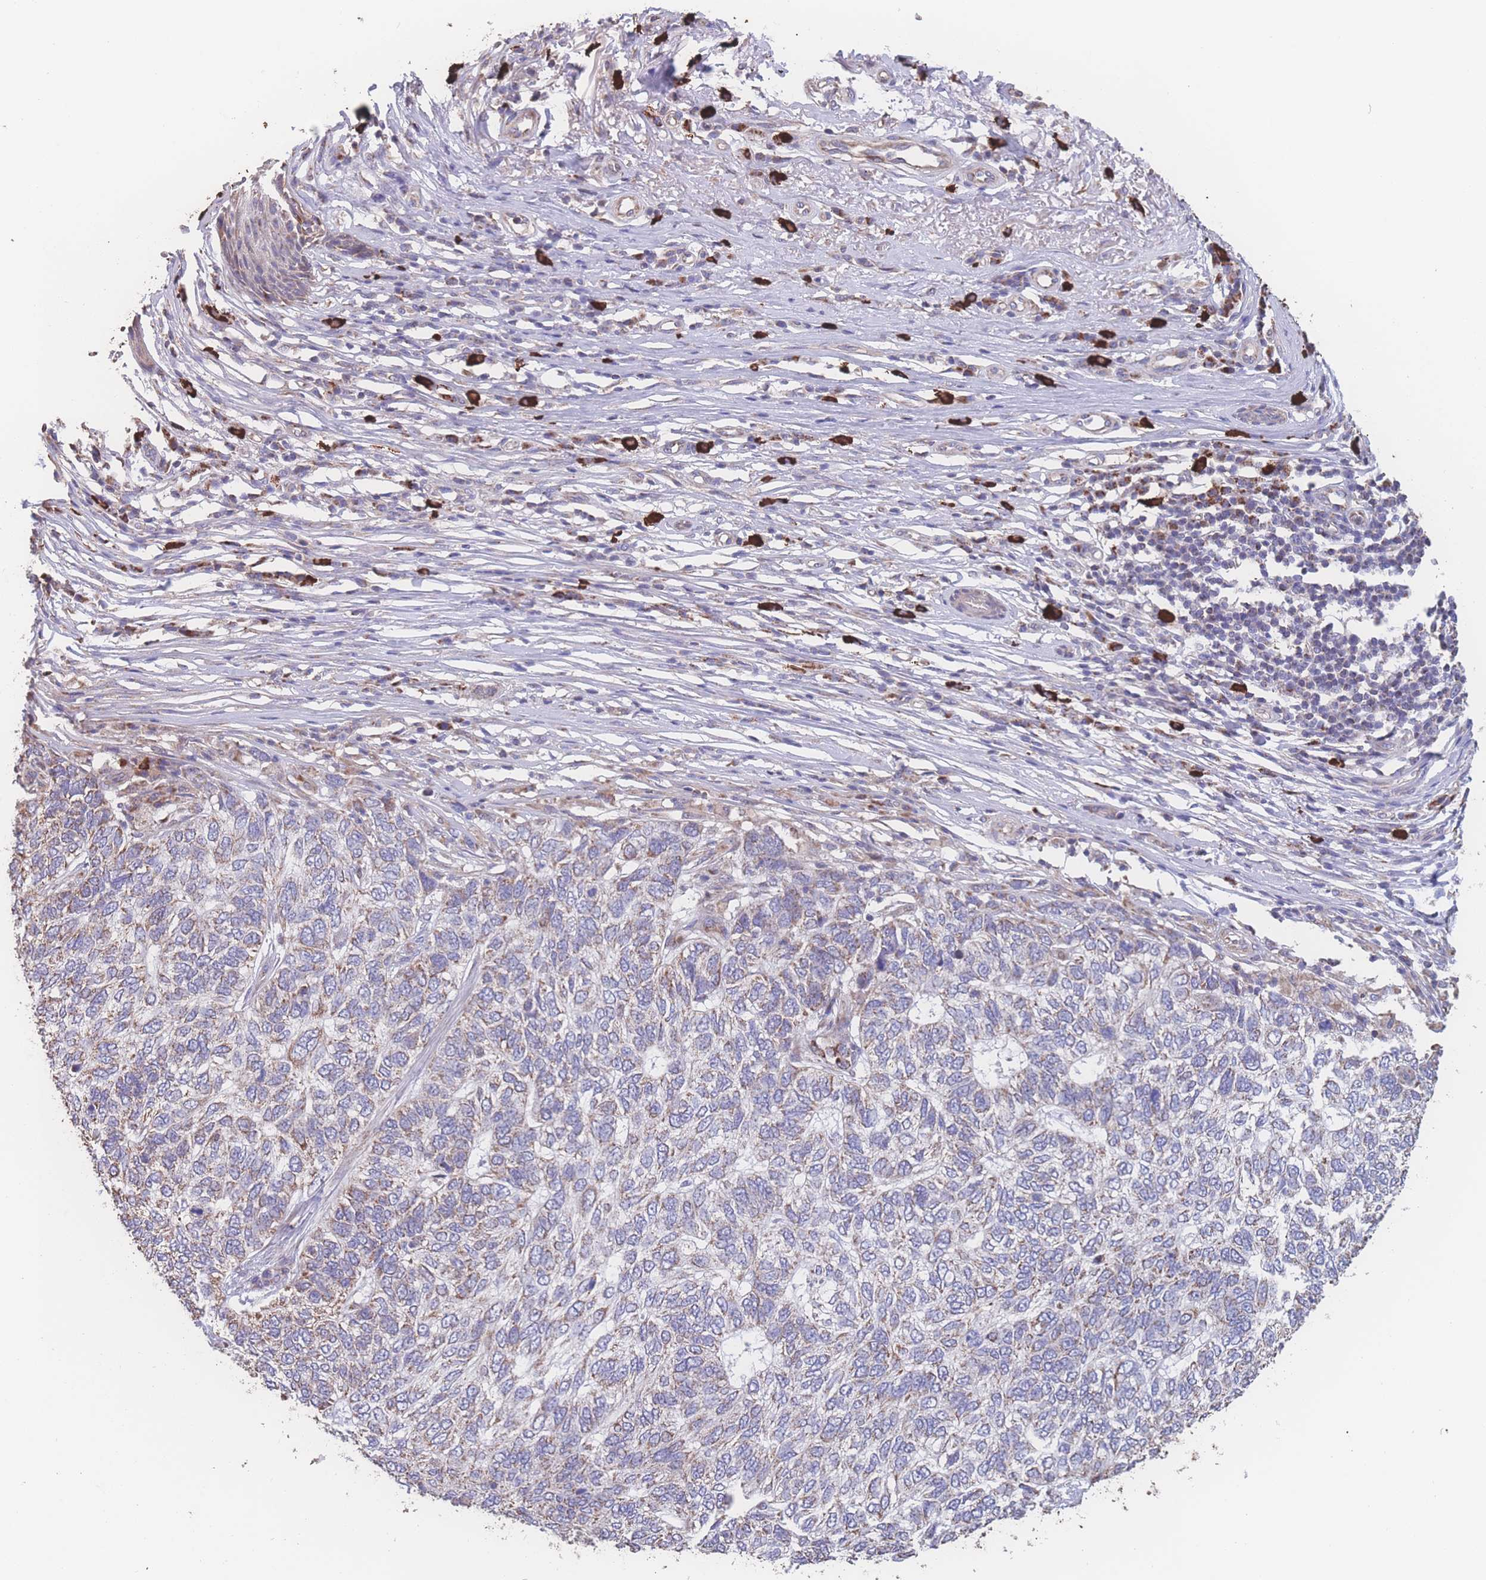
{"staining": {"intensity": "moderate", "quantity": "<25%", "location": "cytoplasmic/membranous"}, "tissue": "skin cancer", "cell_type": "Tumor cells", "image_type": "cancer", "snomed": [{"axis": "morphology", "description": "Basal cell carcinoma"}, {"axis": "topography", "description": "Skin"}], "caption": "Immunohistochemistry (IHC) staining of skin cancer, which demonstrates low levels of moderate cytoplasmic/membranous expression in about <25% of tumor cells indicating moderate cytoplasmic/membranous protein expression. The staining was performed using DAB (brown) for protein detection and nuclei were counterstained in hematoxylin (blue).", "gene": "SGSM3", "patient": {"sex": "female", "age": 65}}